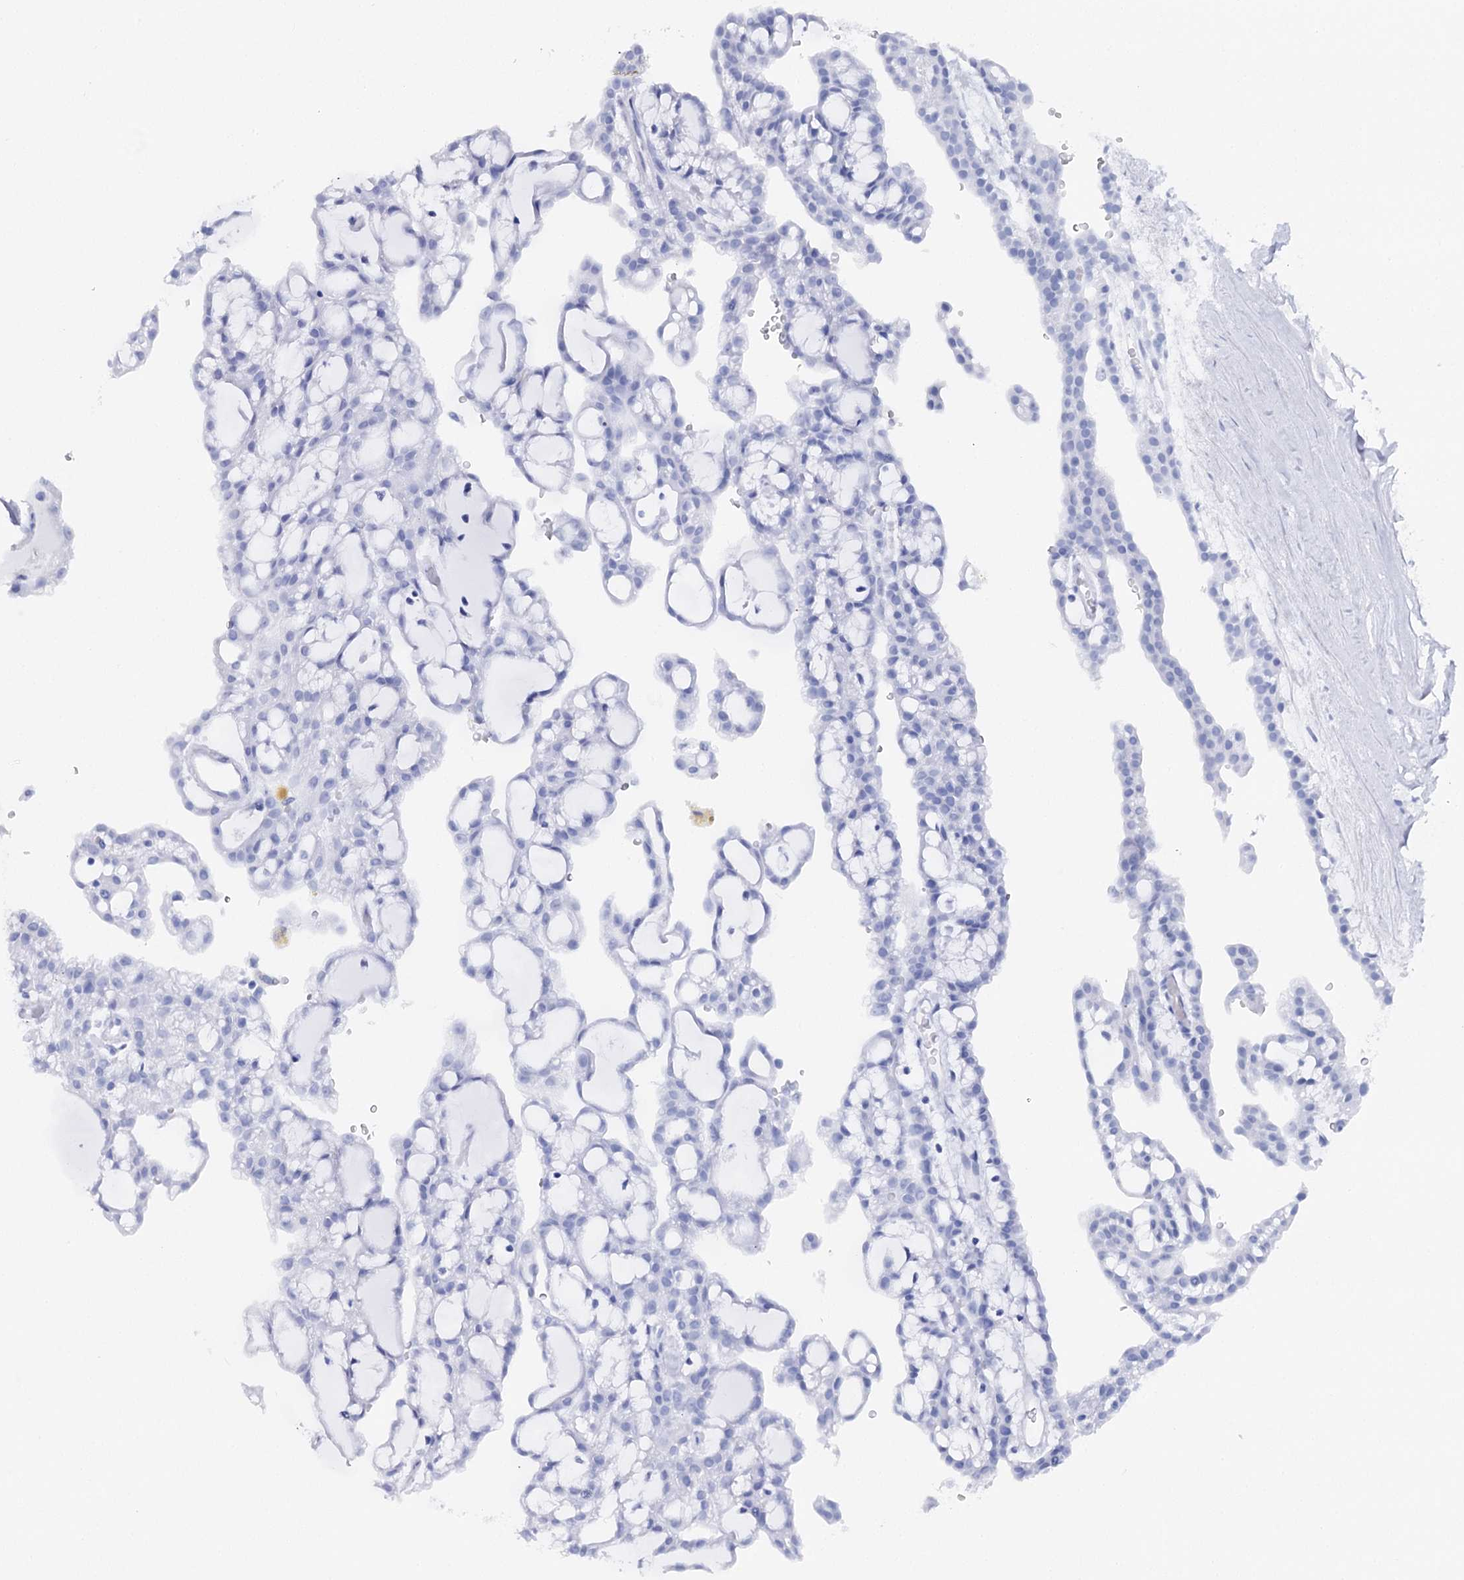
{"staining": {"intensity": "negative", "quantity": "none", "location": "none"}, "tissue": "renal cancer", "cell_type": "Tumor cells", "image_type": "cancer", "snomed": [{"axis": "morphology", "description": "Adenocarcinoma, NOS"}, {"axis": "topography", "description": "Kidney"}], "caption": "This is a micrograph of immunohistochemistry staining of renal adenocarcinoma, which shows no expression in tumor cells.", "gene": "IL1RAP", "patient": {"sex": "male", "age": 63}}